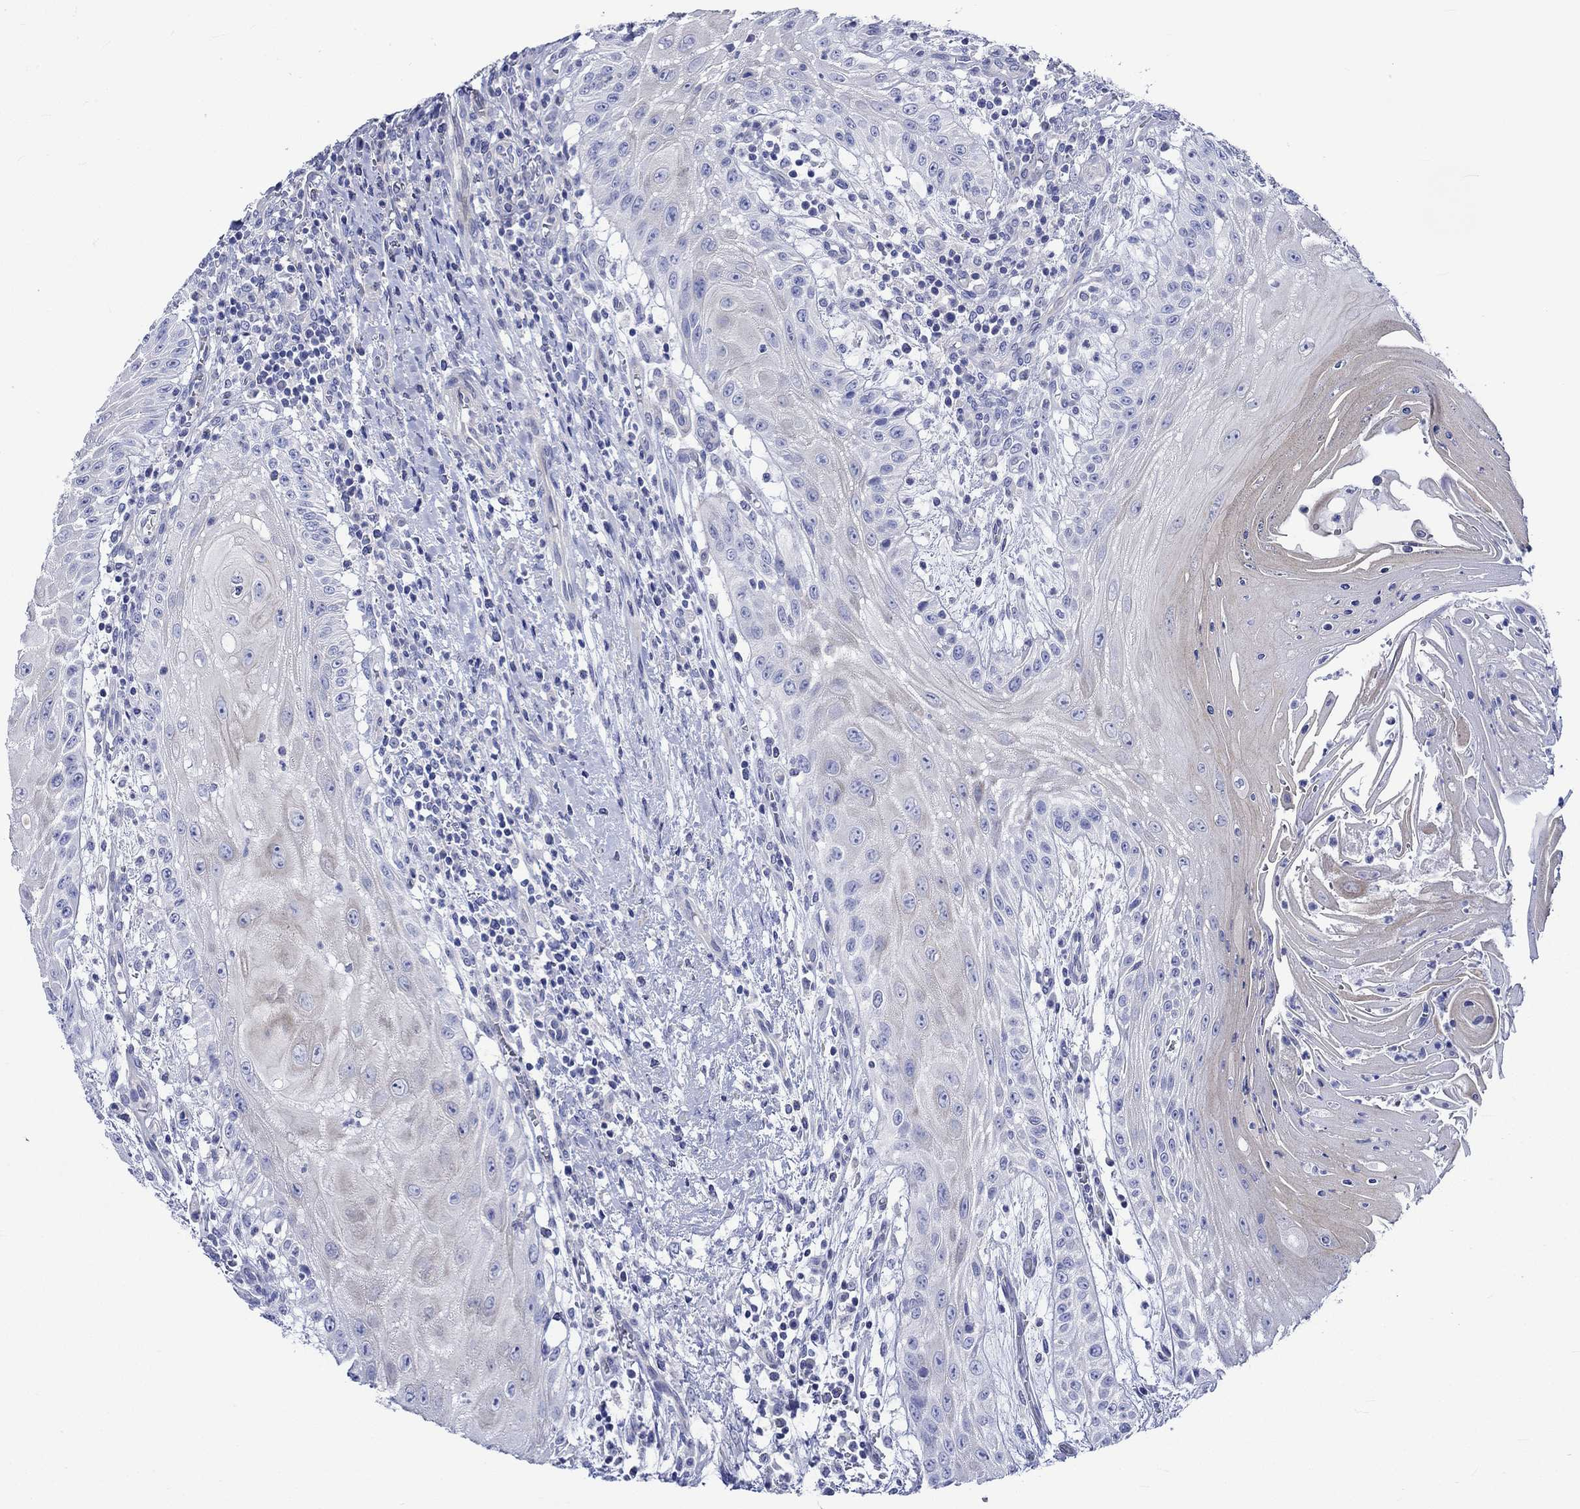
{"staining": {"intensity": "negative", "quantity": "none", "location": "none"}, "tissue": "head and neck cancer", "cell_type": "Tumor cells", "image_type": "cancer", "snomed": [{"axis": "morphology", "description": "Squamous cell carcinoma, NOS"}, {"axis": "topography", "description": "Oral tissue"}, {"axis": "topography", "description": "Head-Neck"}], "caption": "Head and neck cancer was stained to show a protein in brown. There is no significant positivity in tumor cells.", "gene": "NRIP3", "patient": {"sex": "male", "age": 58}}